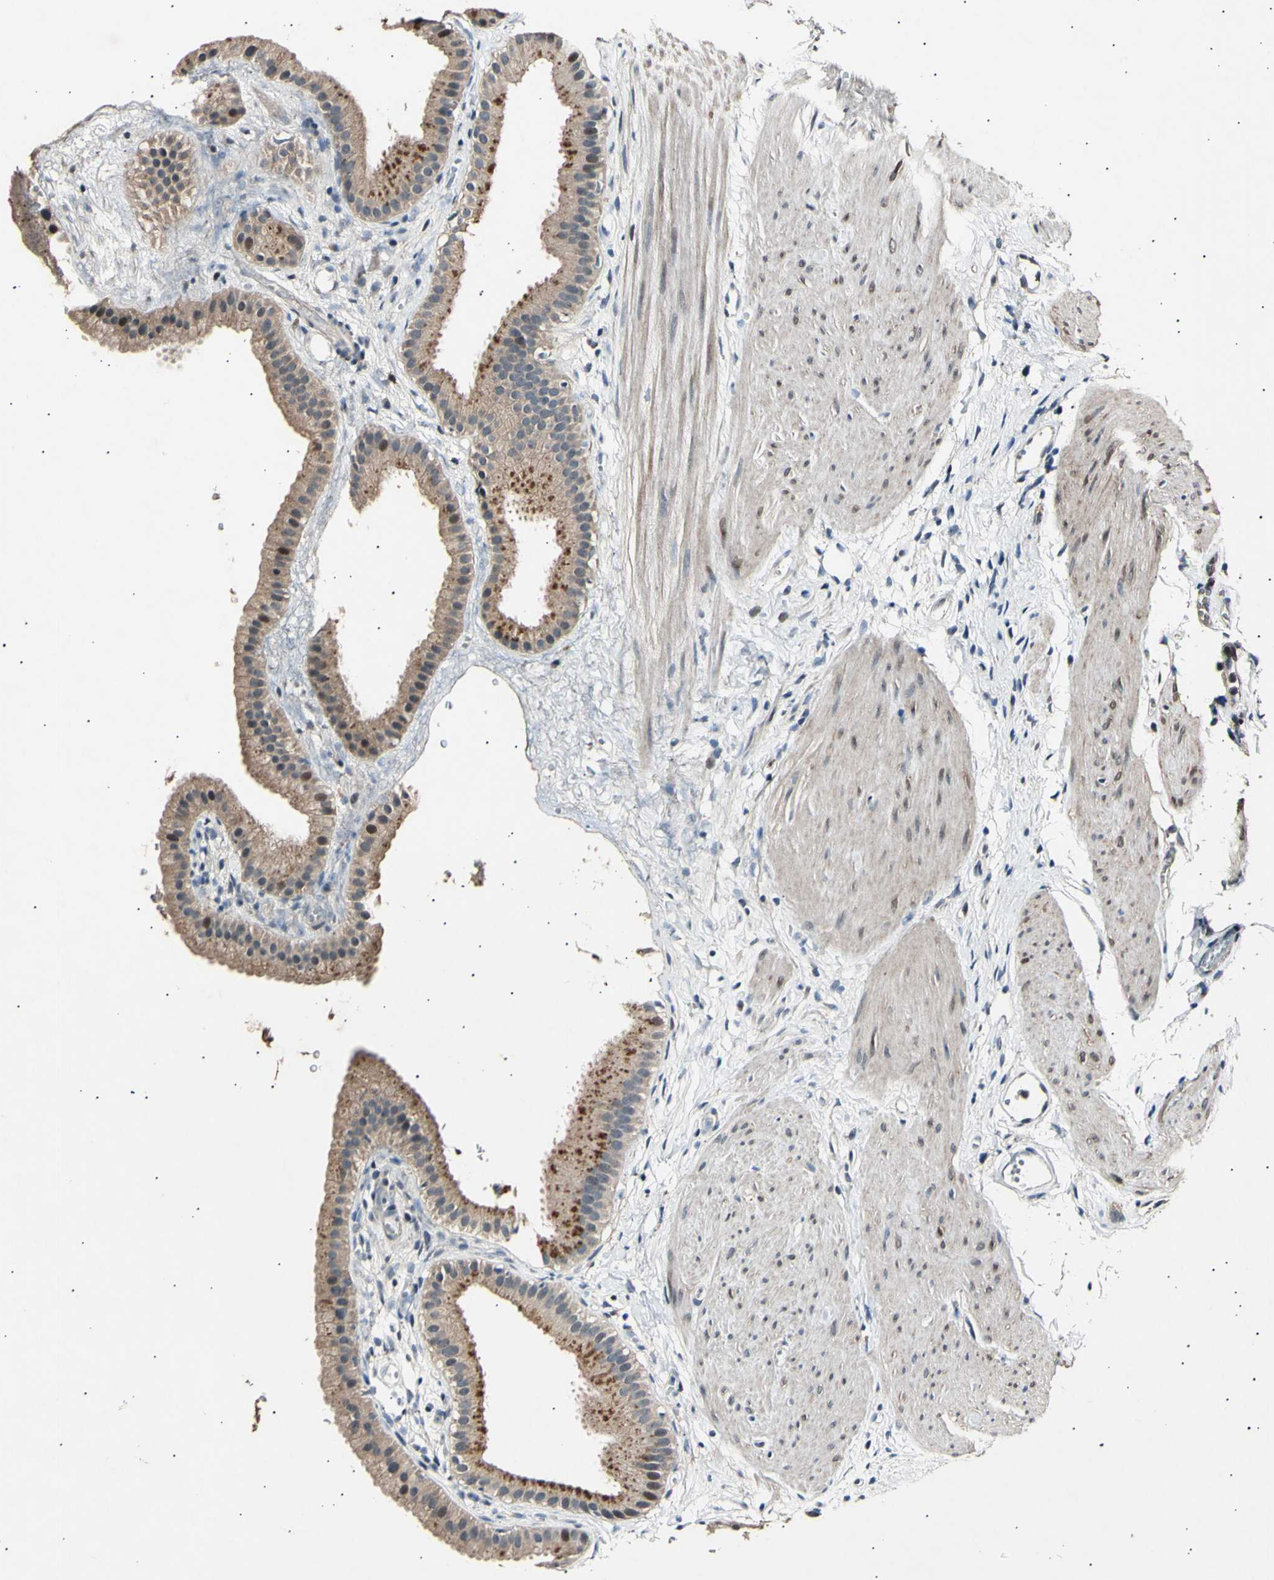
{"staining": {"intensity": "strong", "quantity": "<25%", "location": "cytoplasmic/membranous,nuclear"}, "tissue": "gallbladder", "cell_type": "Glandular cells", "image_type": "normal", "snomed": [{"axis": "morphology", "description": "Normal tissue, NOS"}, {"axis": "topography", "description": "Gallbladder"}], "caption": "Brown immunohistochemical staining in normal gallbladder displays strong cytoplasmic/membranous,nuclear staining in about <25% of glandular cells.", "gene": "ADCY3", "patient": {"sex": "female", "age": 64}}